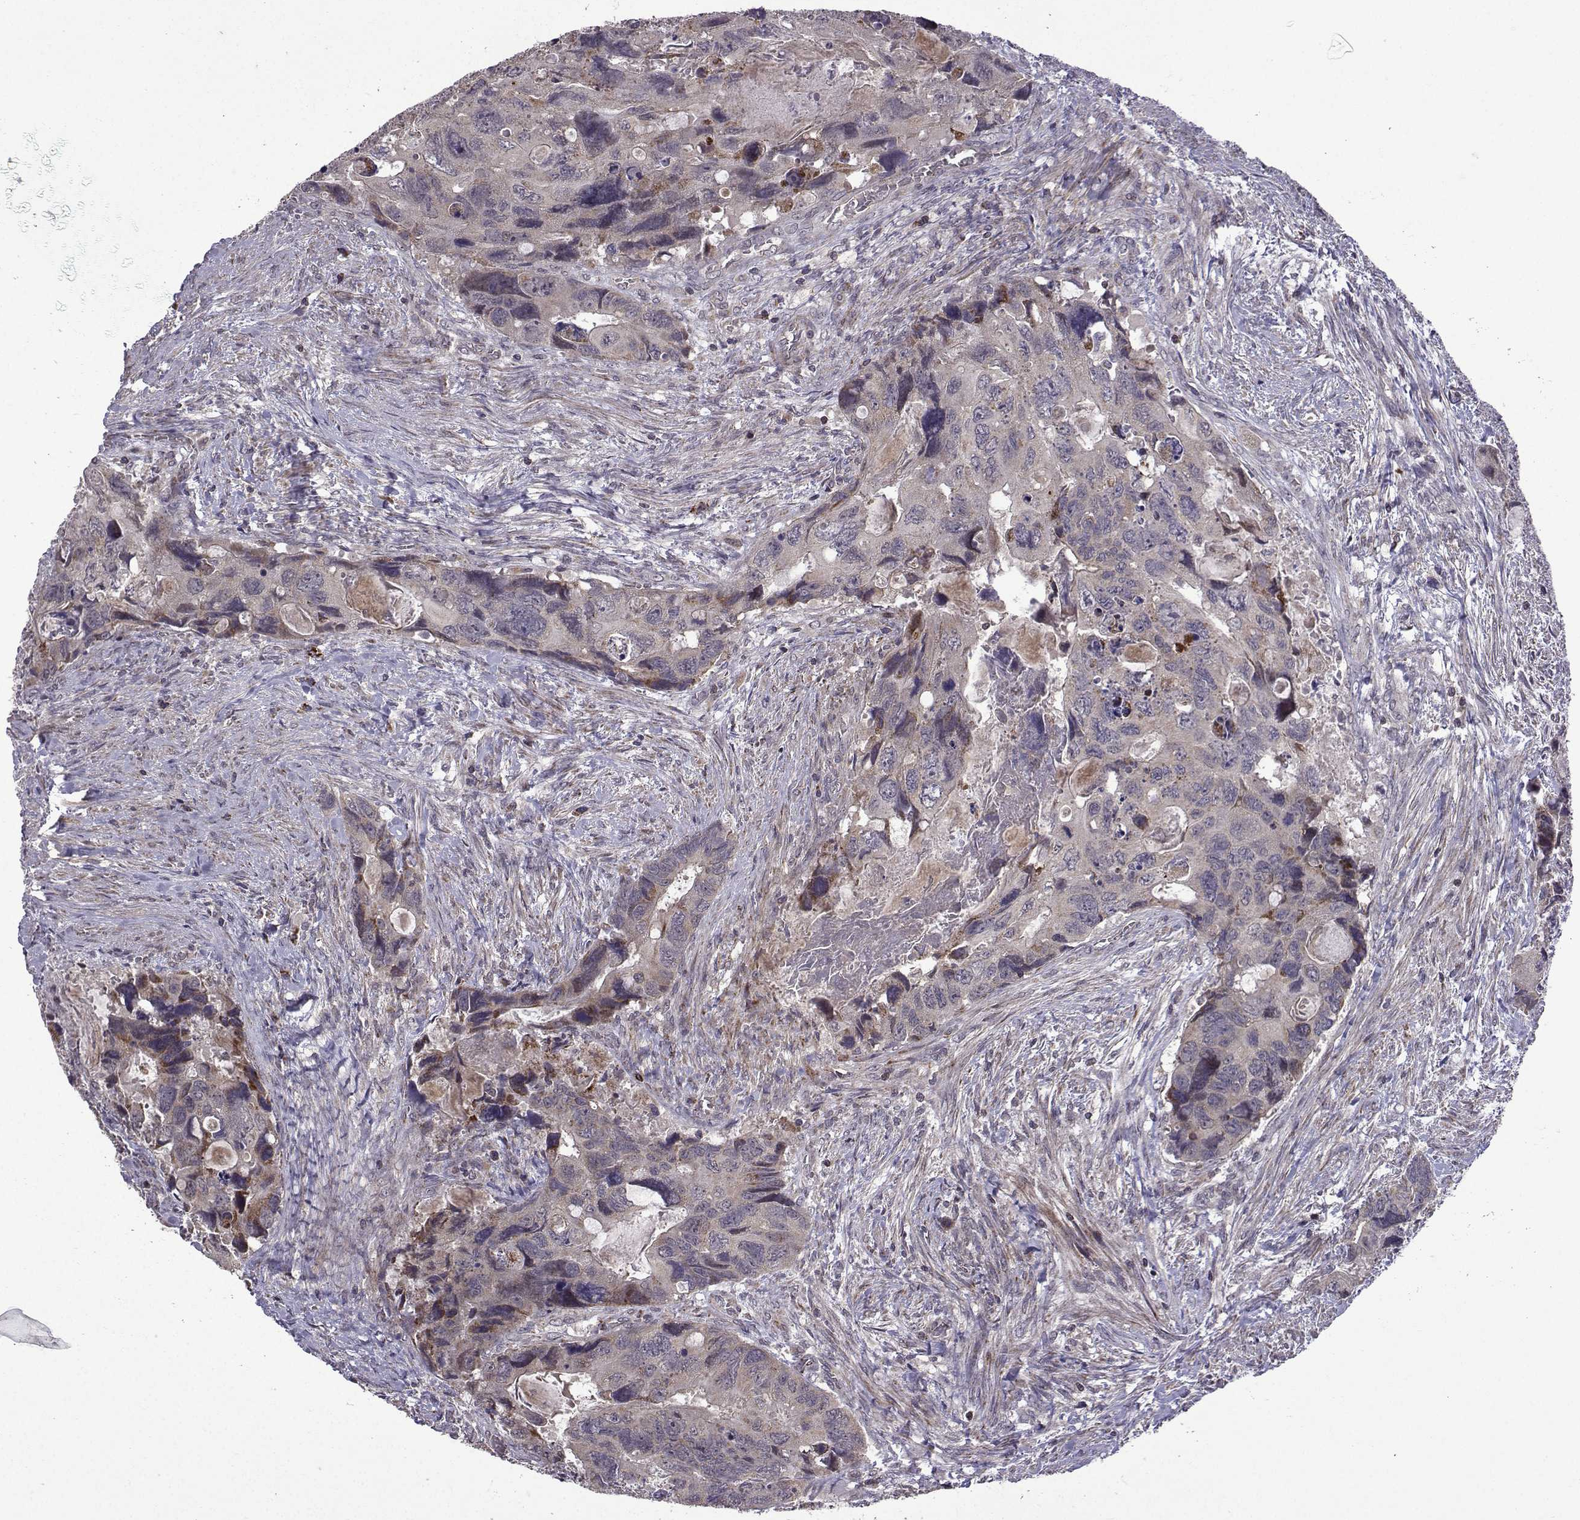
{"staining": {"intensity": "moderate", "quantity": "<25%", "location": "cytoplasmic/membranous"}, "tissue": "colorectal cancer", "cell_type": "Tumor cells", "image_type": "cancer", "snomed": [{"axis": "morphology", "description": "Adenocarcinoma, NOS"}, {"axis": "topography", "description": "Rectum"}], "caption": "Immunohistochemical staining of colorectal cancer reveals moderate cytoplasmic/membranous protein expression in about <25% of tumor cells. The staining is performed using DAB brown chromogen to label protein expression. The nuclei are counter-stained blue using hematoxylin.", "gene": "TAB2", "patient": {"sex": "male", "age": 62}}